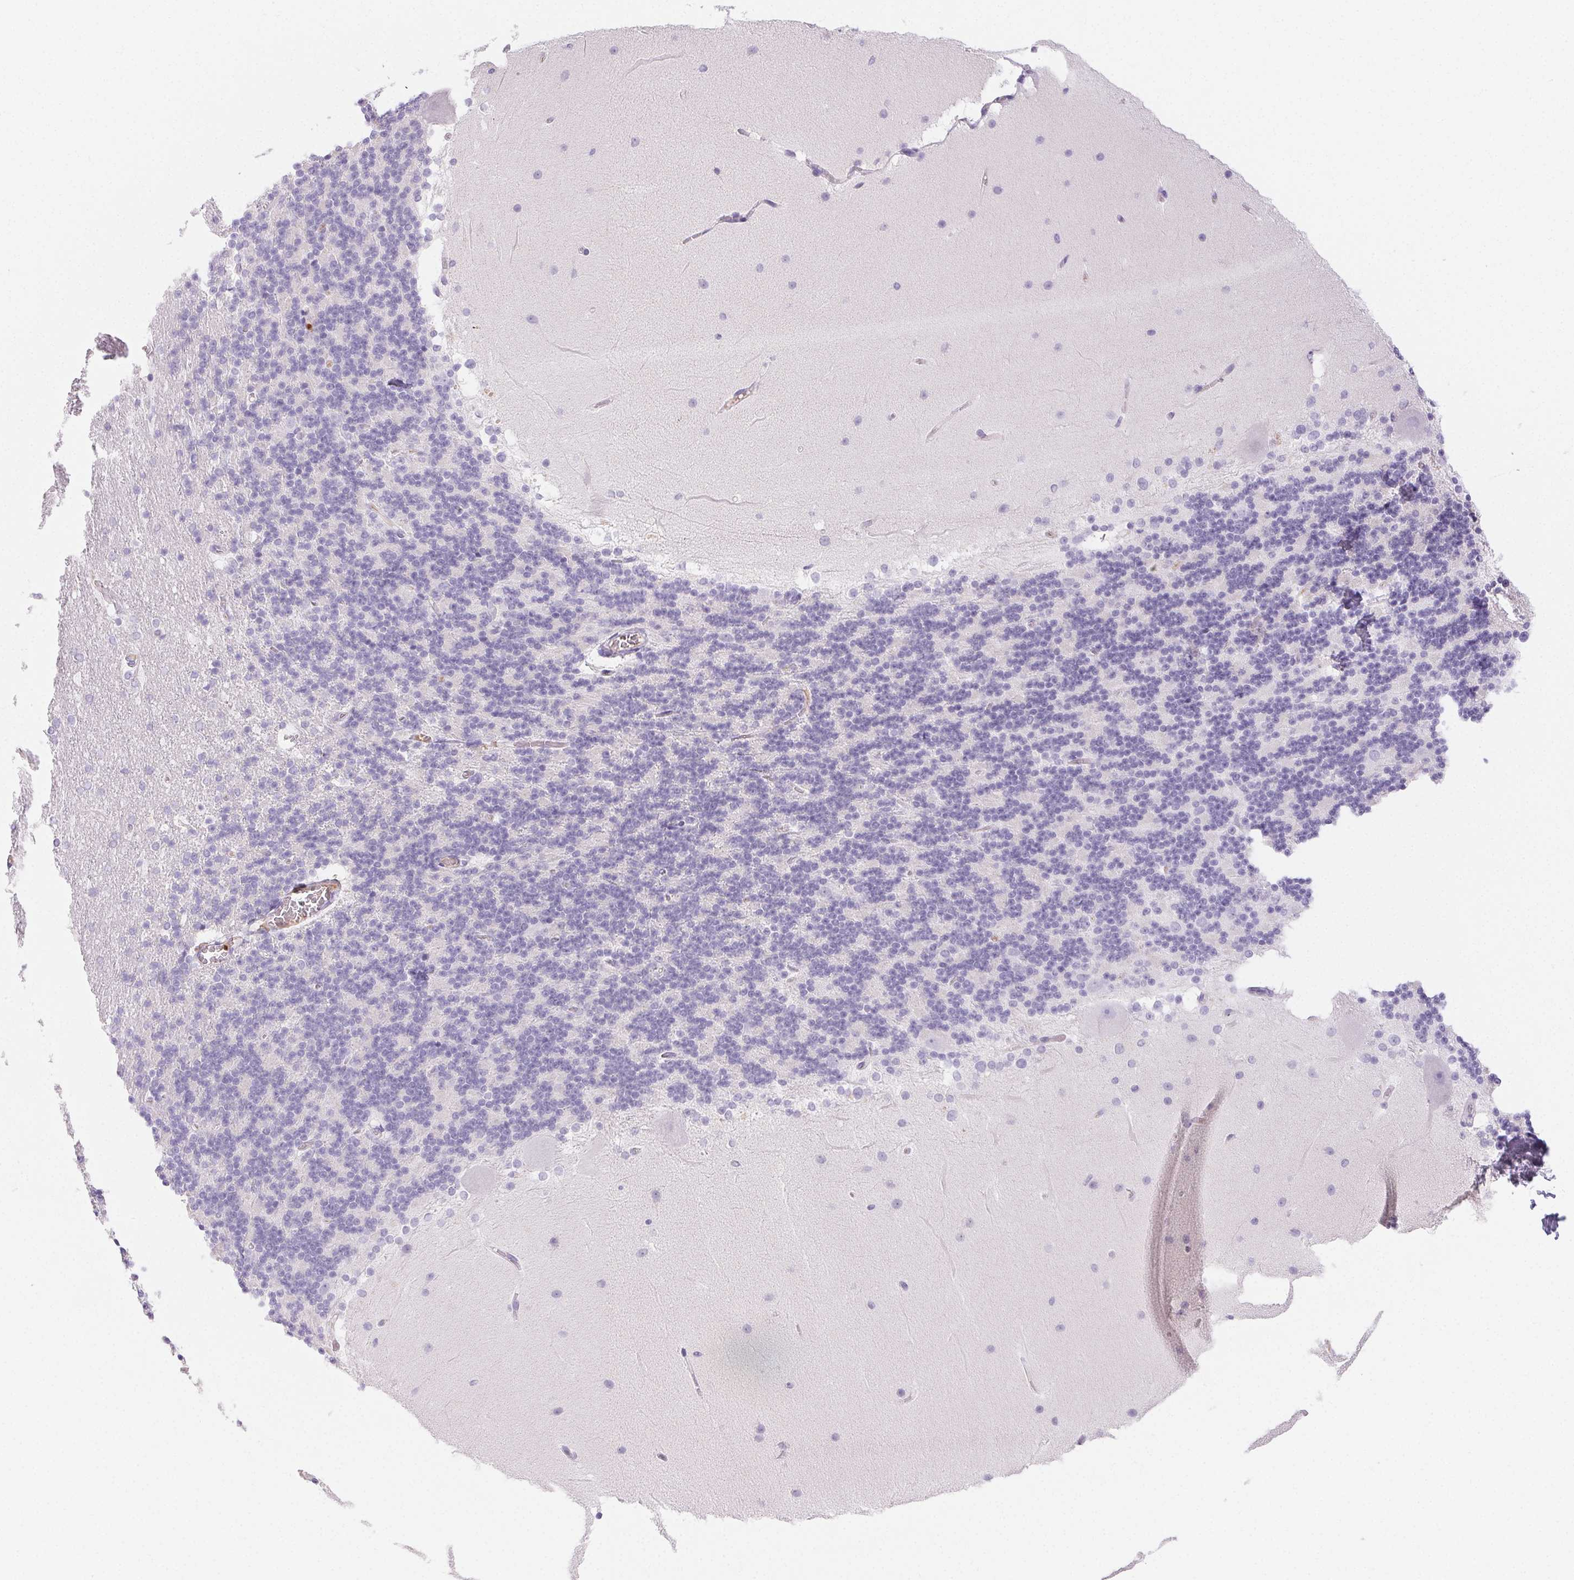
{"staining": {"intensity": "negative", "quantity": "none", "location": "none"}, "tissue": "cerebellum", "cell_type": "Cells in granular layer", "image_type": "normal", "snomed": [{"axis": "morphology", "description": "Normal tissue, NOS"}, {"axis": "topography", "description": "Cerebellum"}], "caption": "A high-resolution histopathology image shows immunohistochemistry (IHC) staining of unremarkable cerebellum, which demonstrates no significant staining in cells in granular layer. The staining is performed using DAB (3,3'-diaminobenzidine) brown chromogen with nuclei counter-stained in using hematoxylin.", "gene": "PADI4", "patient": {"sex": "female", "age": 19}}